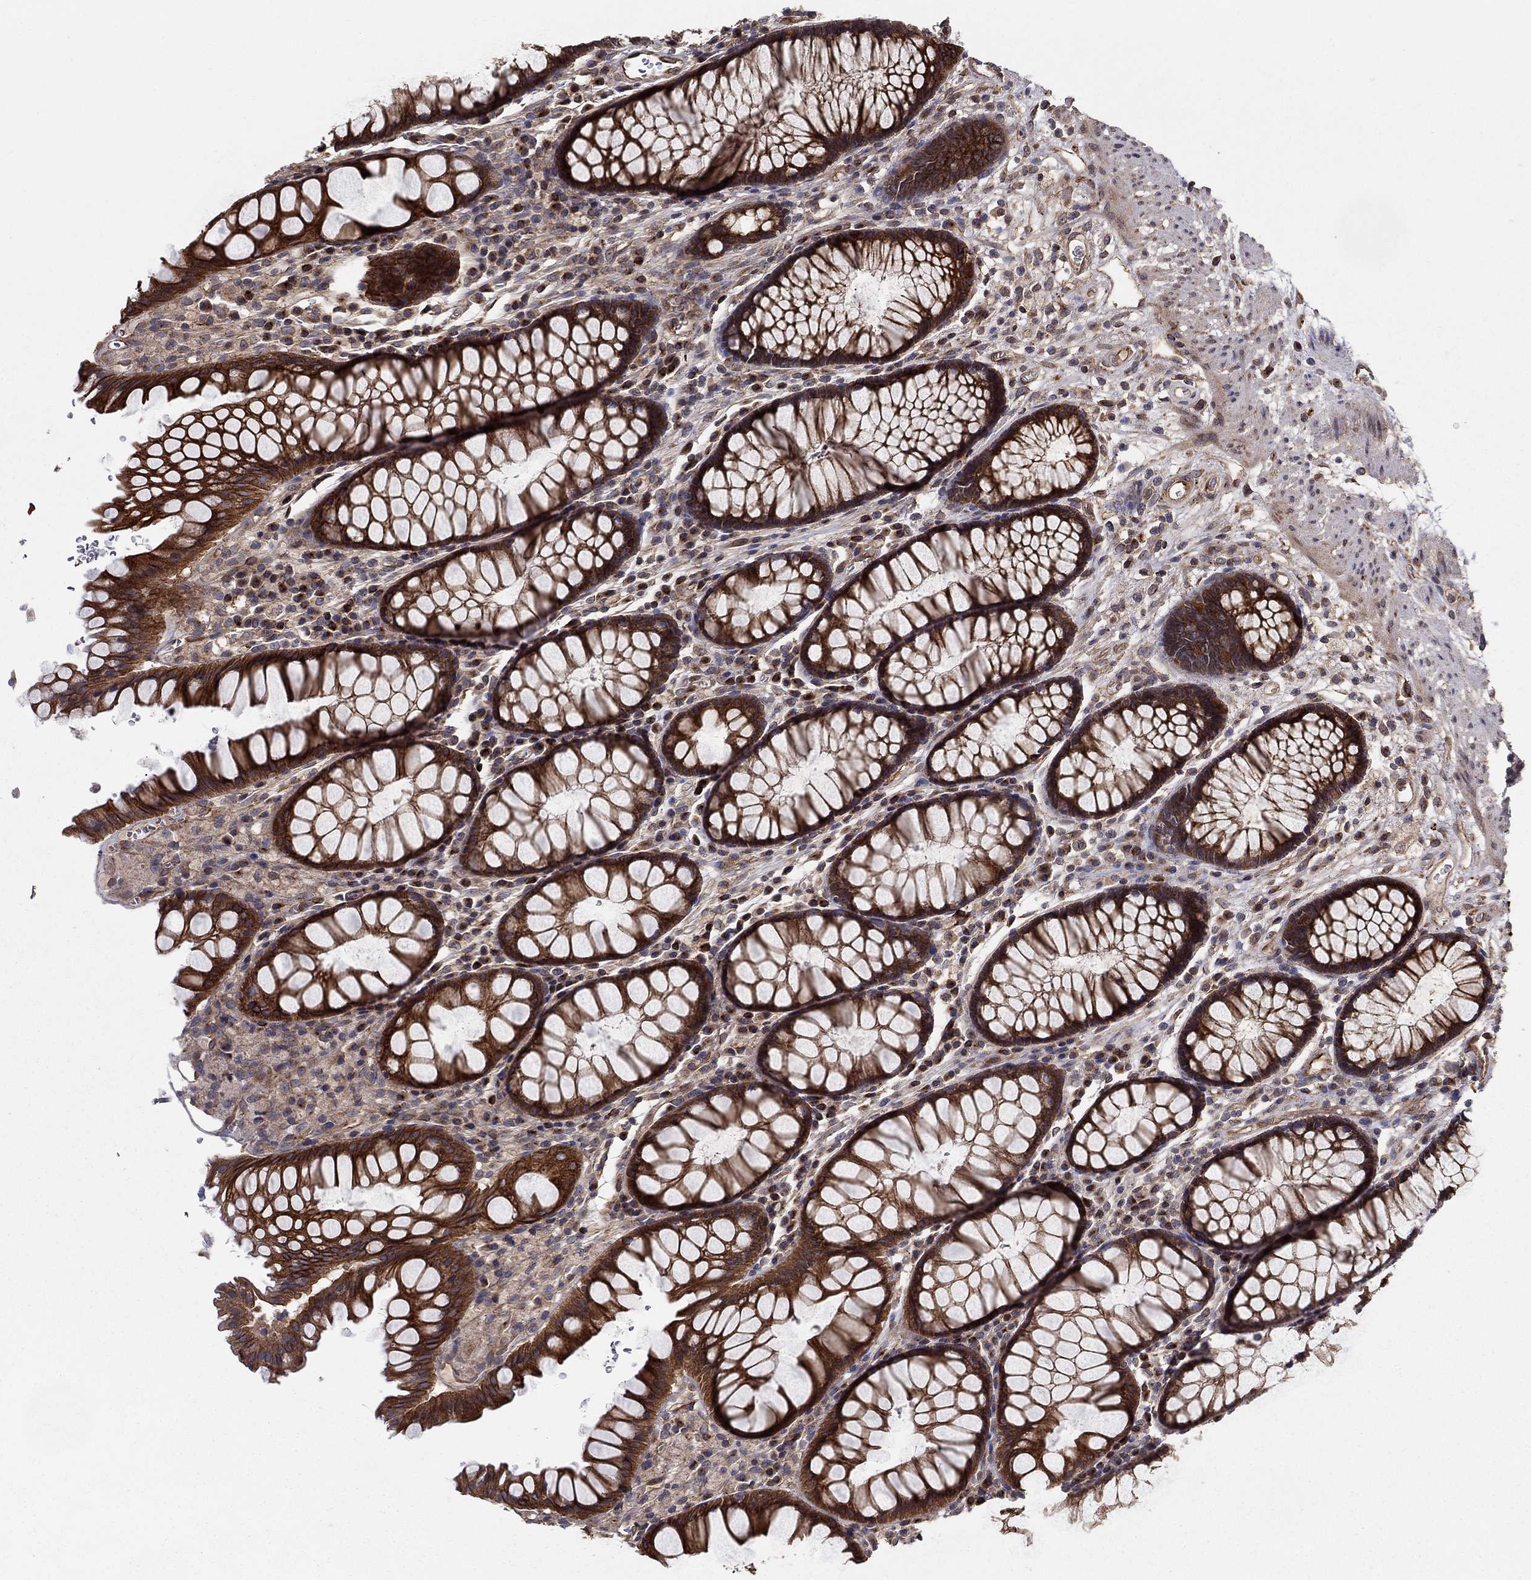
{"staining": {"intensity": "strong", "quantity": "25%-75%", "location": "cytoplasmic/membranous"}, "tissue": "rectum", "cell_type": "Glandular cells", "image_type": "normal", "snomed": [{"axis": "morphology", "description": "Normal tissue, NOS"}, {"axis": "topography", "description": "Rectum"}], "caption": "A high-resolution photomicrograph shows immunohistochemistry (IHC) staining of benign rectum, which shows strong cytoplasmic/membranous staining in about 25%-75% of glandular cells.", "gene": "BMERB1", "patient": {"sex": "female", "age": 68}}